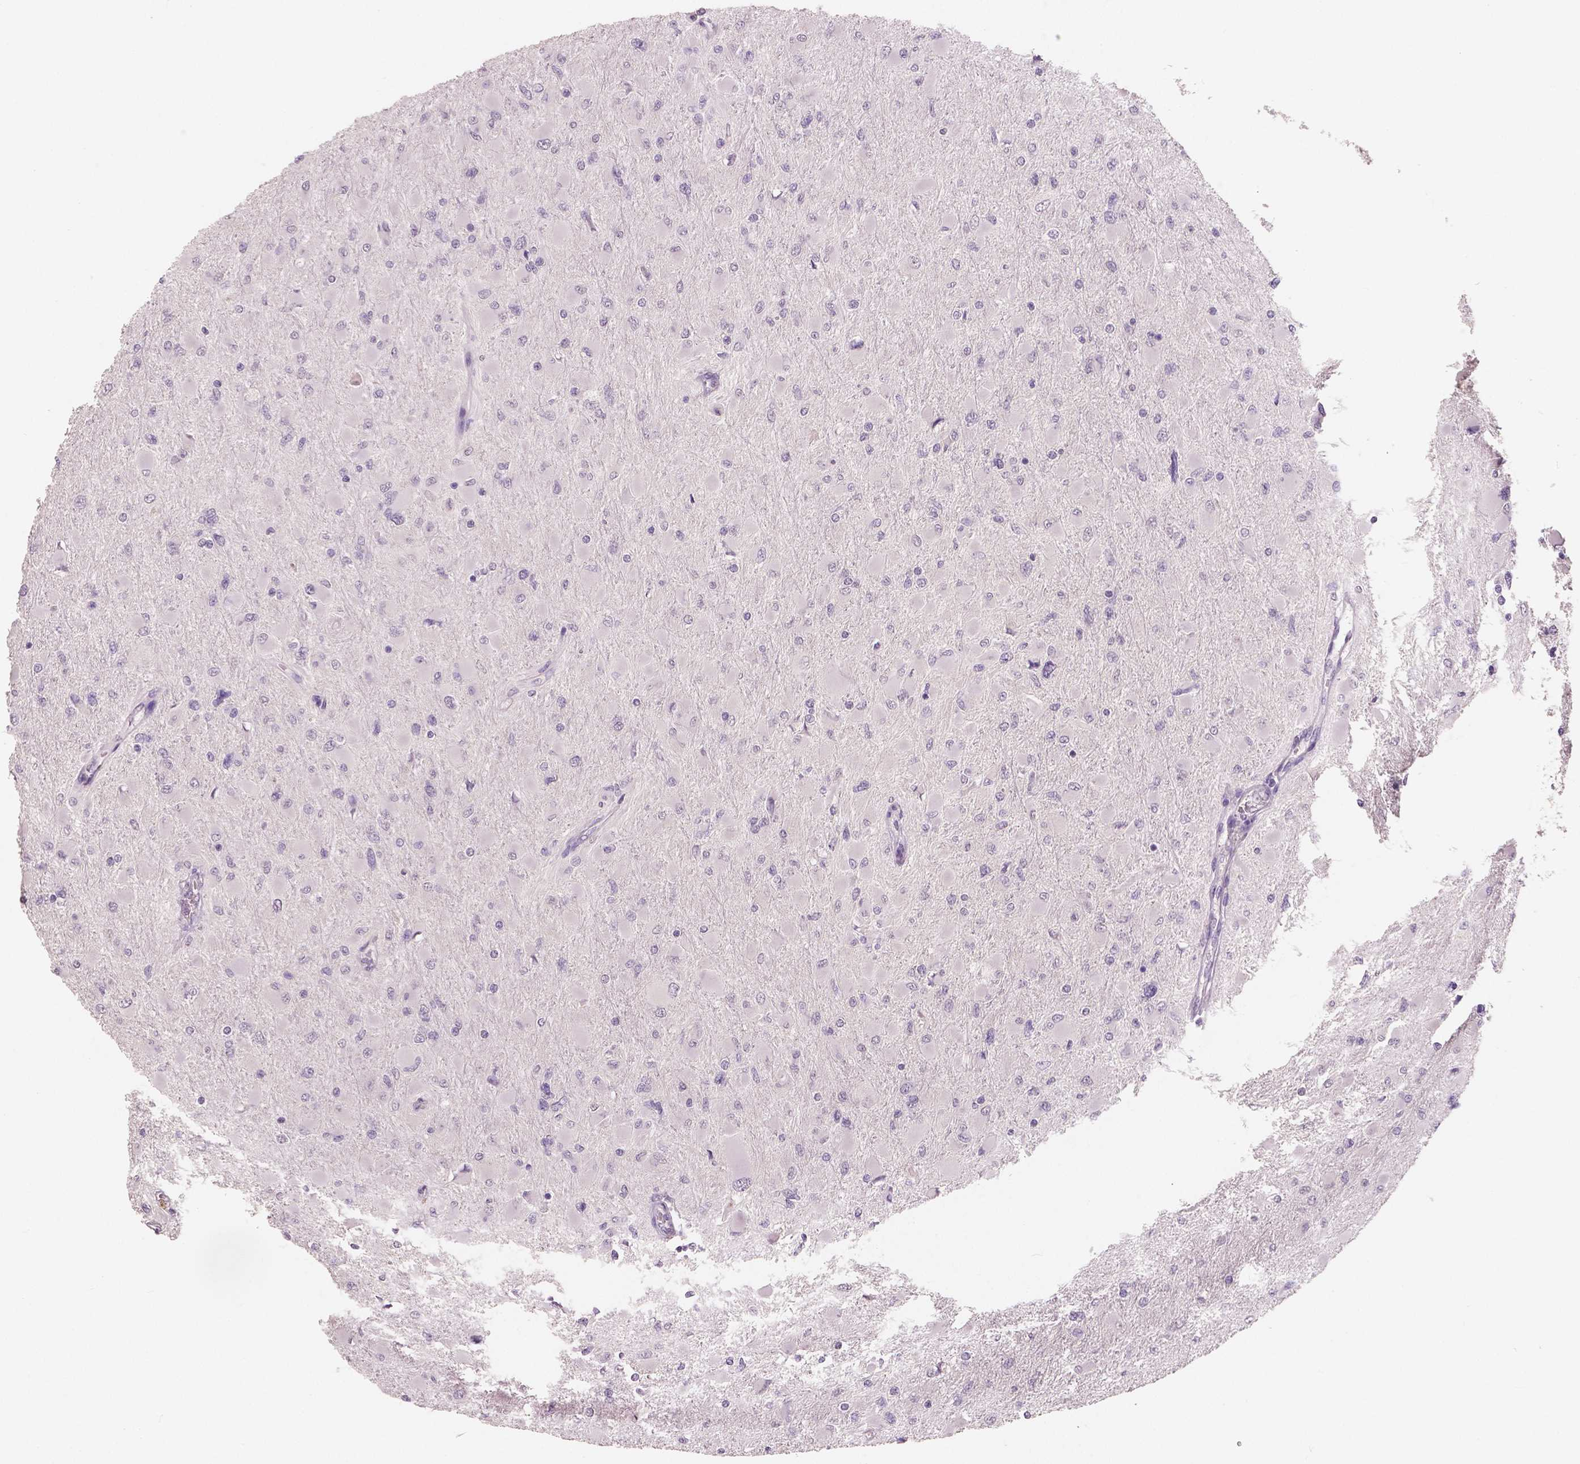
{"staining": {"intensity": "negative", "quantity": "none", "location": "none"}, "tissue": "glioma", "cell_type": "Tumor cells", "image_type": "cancer", "snomed": [{"axis": "morphology", "description": "Glioma, malignant, High grade"}, {"axis": "topography", "description": "Cerebral cortex"}], "caption": "A micrograph of glioma stained for a protein reveals no brown staining in tumor cells.", "gene": "KIT", "patient": {"sex": "female", "age": 36}}